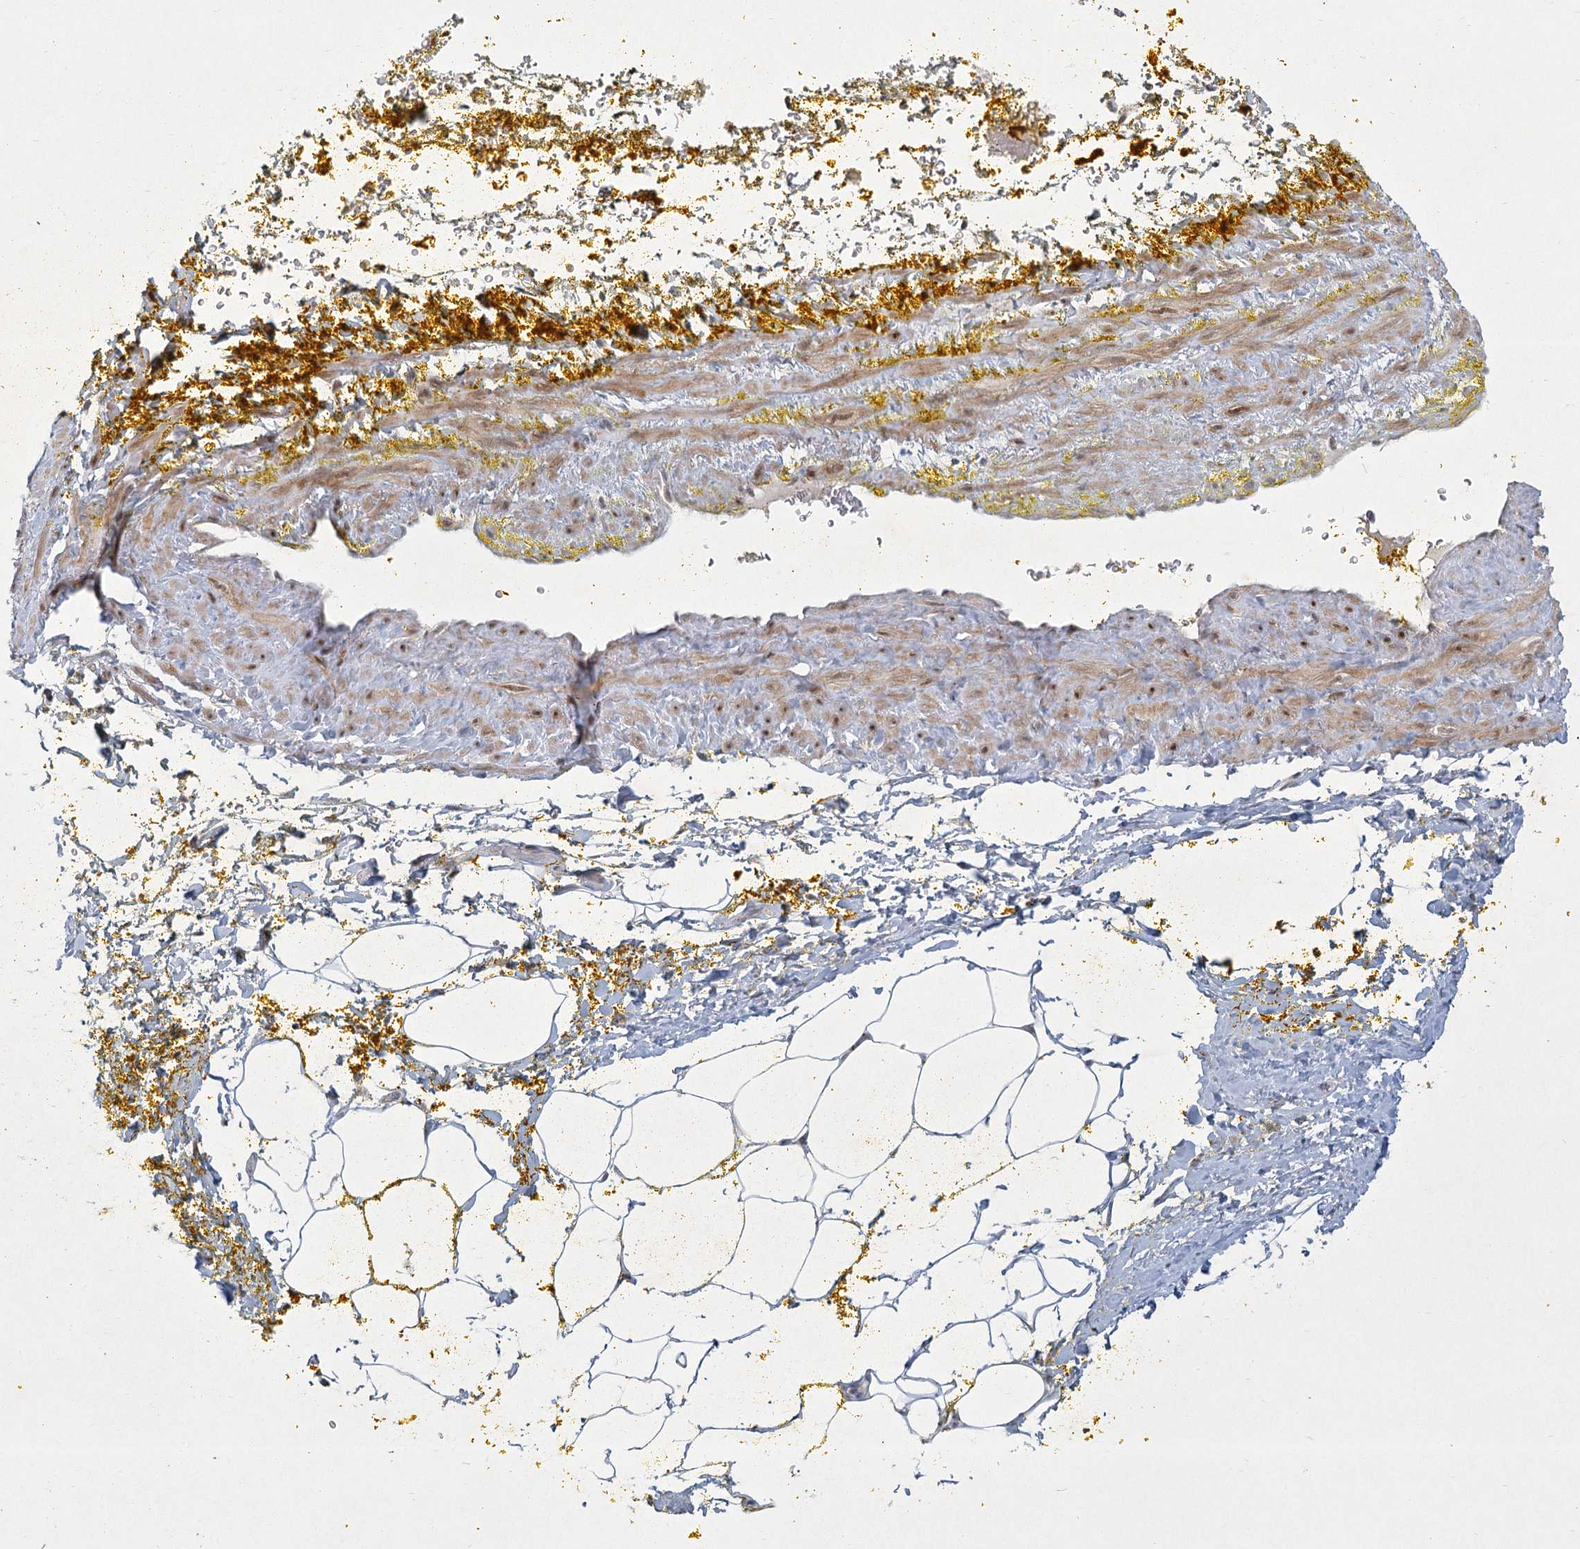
{"staining": {"intensity": "negative", "quantity": "none", "location": "none"}, "tissue": "adipose tissue", "cell_type": "Adipocytes", "image_type": "normal", "snomed": [{"axis": "morphology", "description": "Normal tissue, NOS"}, {"axis": "morphology", "description": "Adenocarcinoma, Low grade"}, {"axis": "topography", "description": "Prostate"}, {"axis": "topography", "description": "Peripheral nerve tissue"}], "caption": "A micrograph of human adipose tissue is negative for staining in adipocytes.", "gene": "CIB4", "patient": {"sex": "male", "age": 63}}